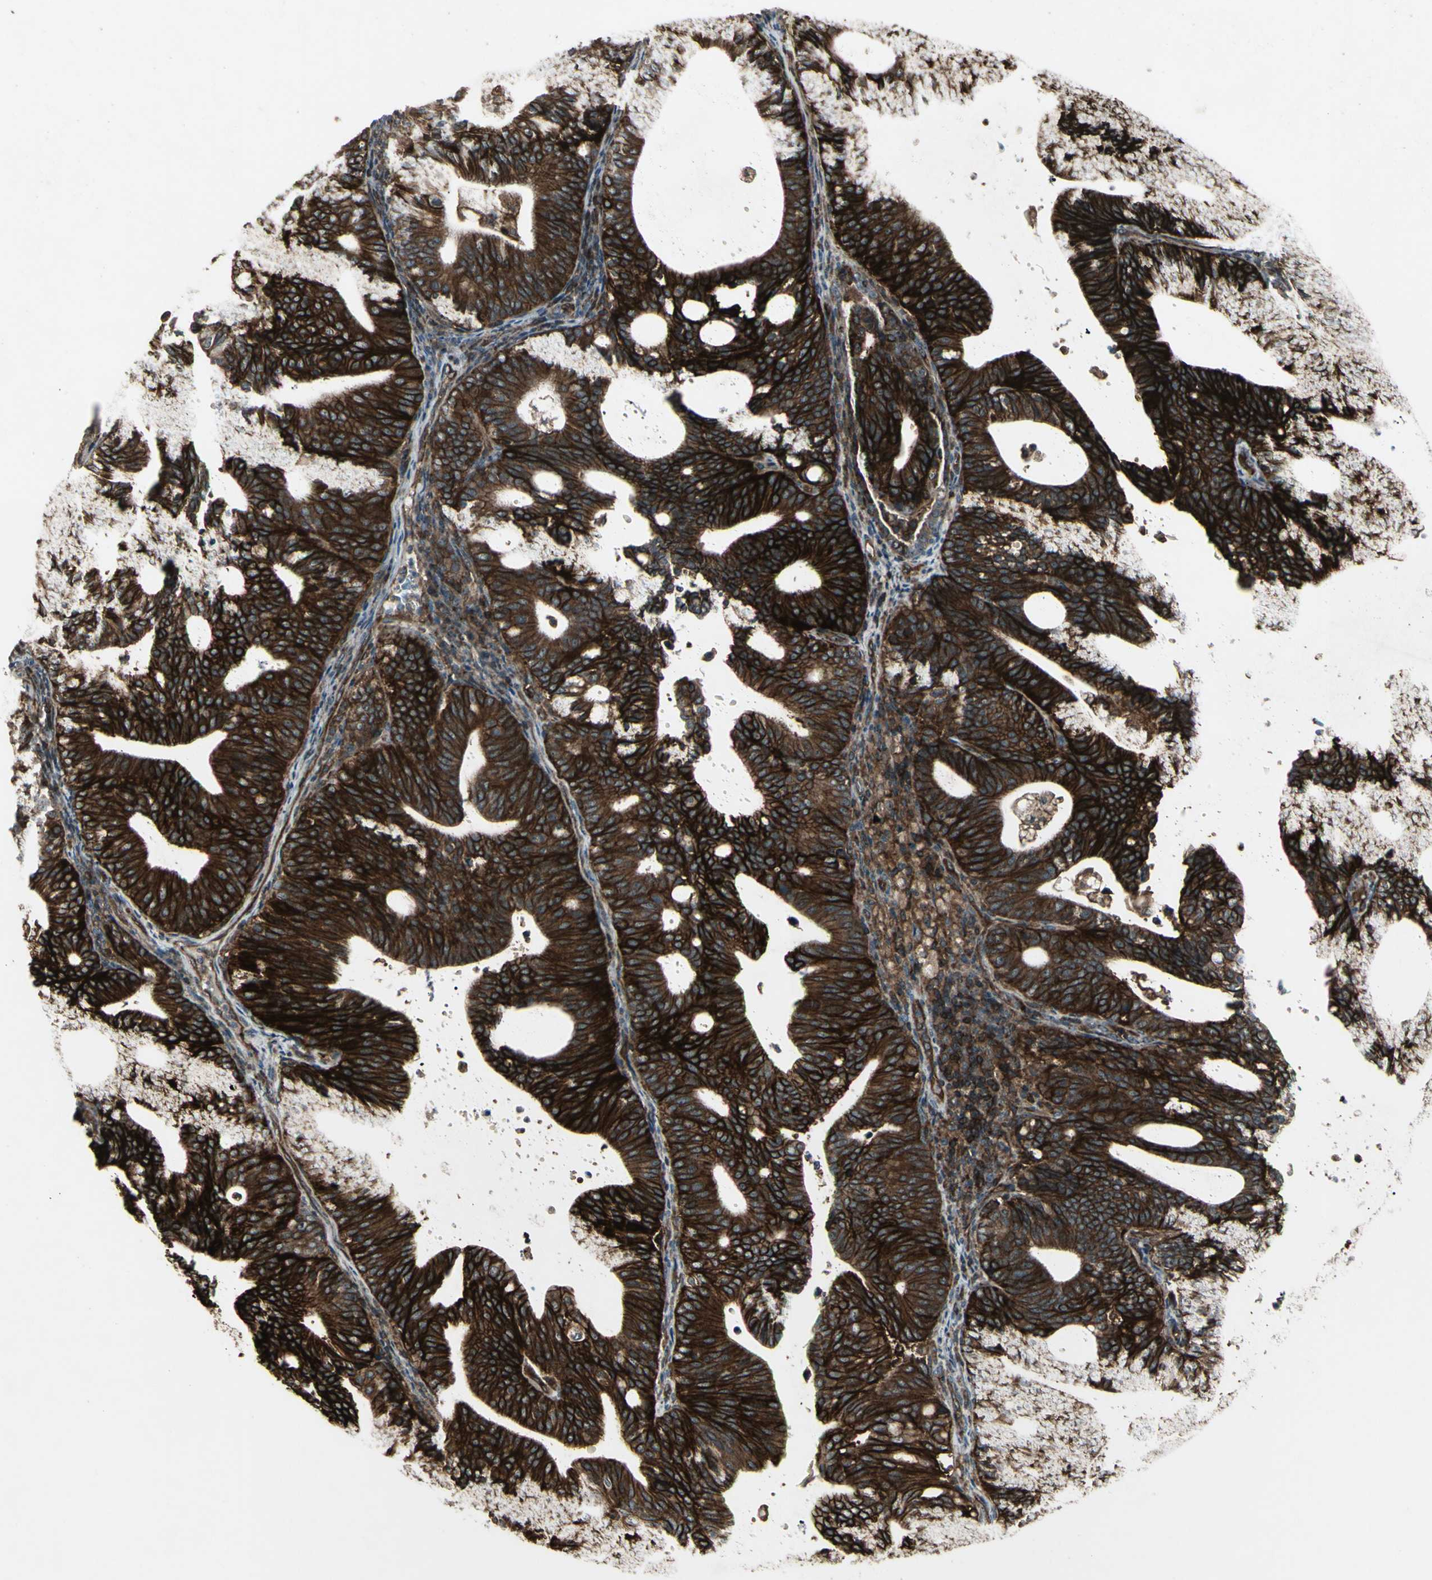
{"staining": {"intensity": "strong", "quantity": ">75%", "location": "cytoplasmic/membranous"}, "tissue": "endometrial cancer", "cell_type": "Tumor cells", "image_type": "cancer", "snomed": [{"axis": "morphology", "description": "Adenocarcinoma, NOS"}, {"axis": "topography", "description": "Uterus"}], "caption": "An immunohistochemistry image of neoplastic tissue is shown. Protein staining in brown highlights strong cytoplasmic/membranous positivity in adenocarcinoma (endometrial) within tumor cells. (DAB (3,3'-diaminobenzidine) = brown stain, brightfield microscopy at high magnification).", "gene": "FXYD5", "patient": {"sex": "female", "age": 83}}